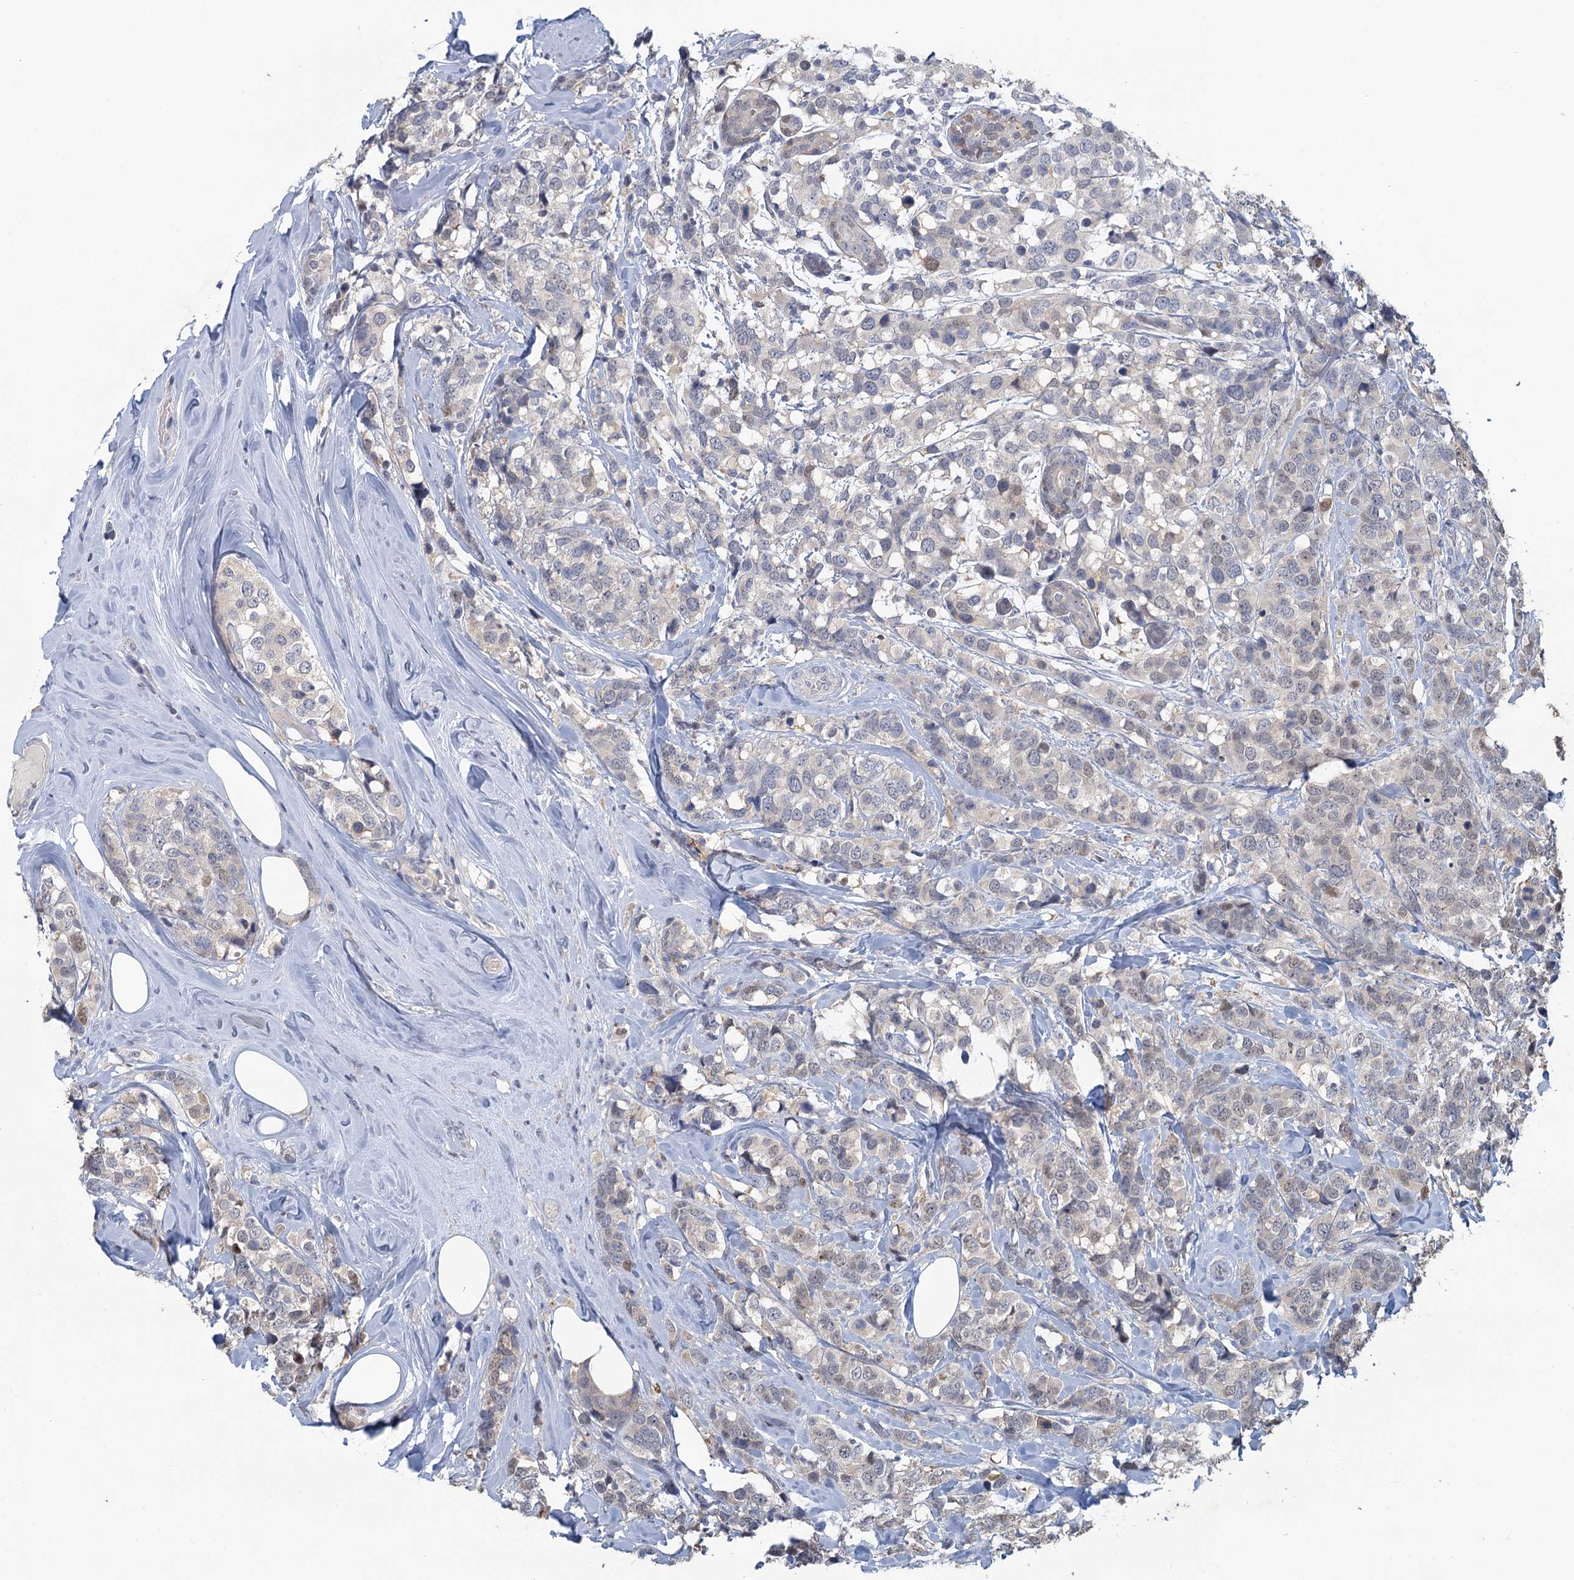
{"staining": {"intensity": "negative", "quantity": "none", "location": "none"}, "tissue": "breast cancer", "cell_type": "Tumor cells", "image_type": "cancer", "snomed": [{"axis": "morphology", "description": "Lobular carcinoma"}, {"axis": "topography", "description": "Breast"}], "caption": "Breast lobular carcinoma stained for a protein using IHC reveals no staining tumor cells.", "gene": "MYO7B", "patient": {"sex": "female", "age": 59}}